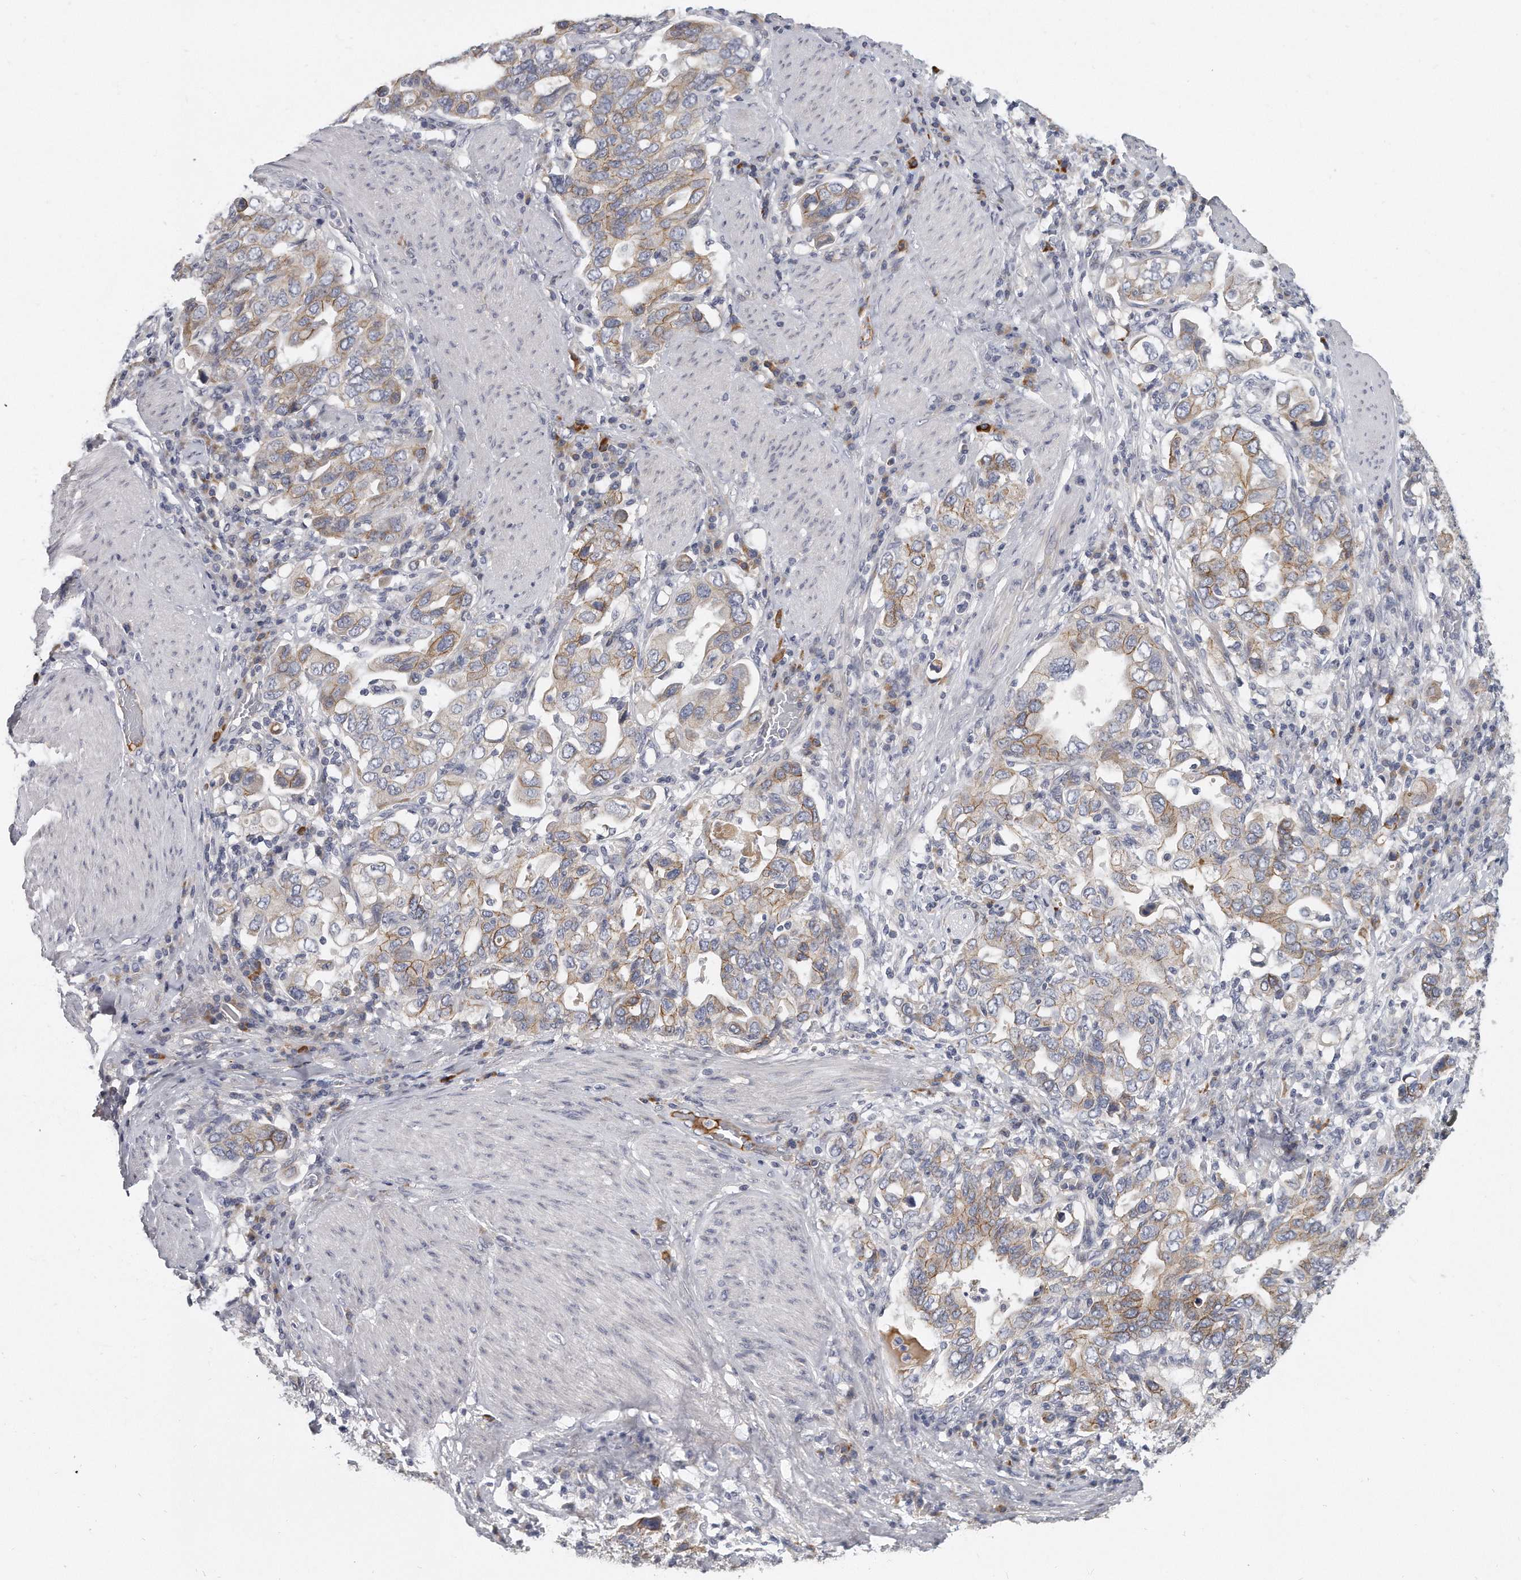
{"staining": {"intensity": "weak", "quantity": "25%-75%", "location": "cytoplasmic/membranous"}, "tissue": "stomach cancer", "cell_type": "Tumor cells", "image_type": "cancer", "snomed": [{"axis": "morphology", "description": "Adenocarcinoma, NOS"}, {"axis": "topography", "description": "Stomach, upper"}], "caption": "Brown immunohistochemical staining in stomach cancer shows weak cytoplasmic/membranous positivity in approximately 25%-75% of tumor cells.", "gene": "PLEKHA6", "patient": {"sex": "male", "age": 62}}